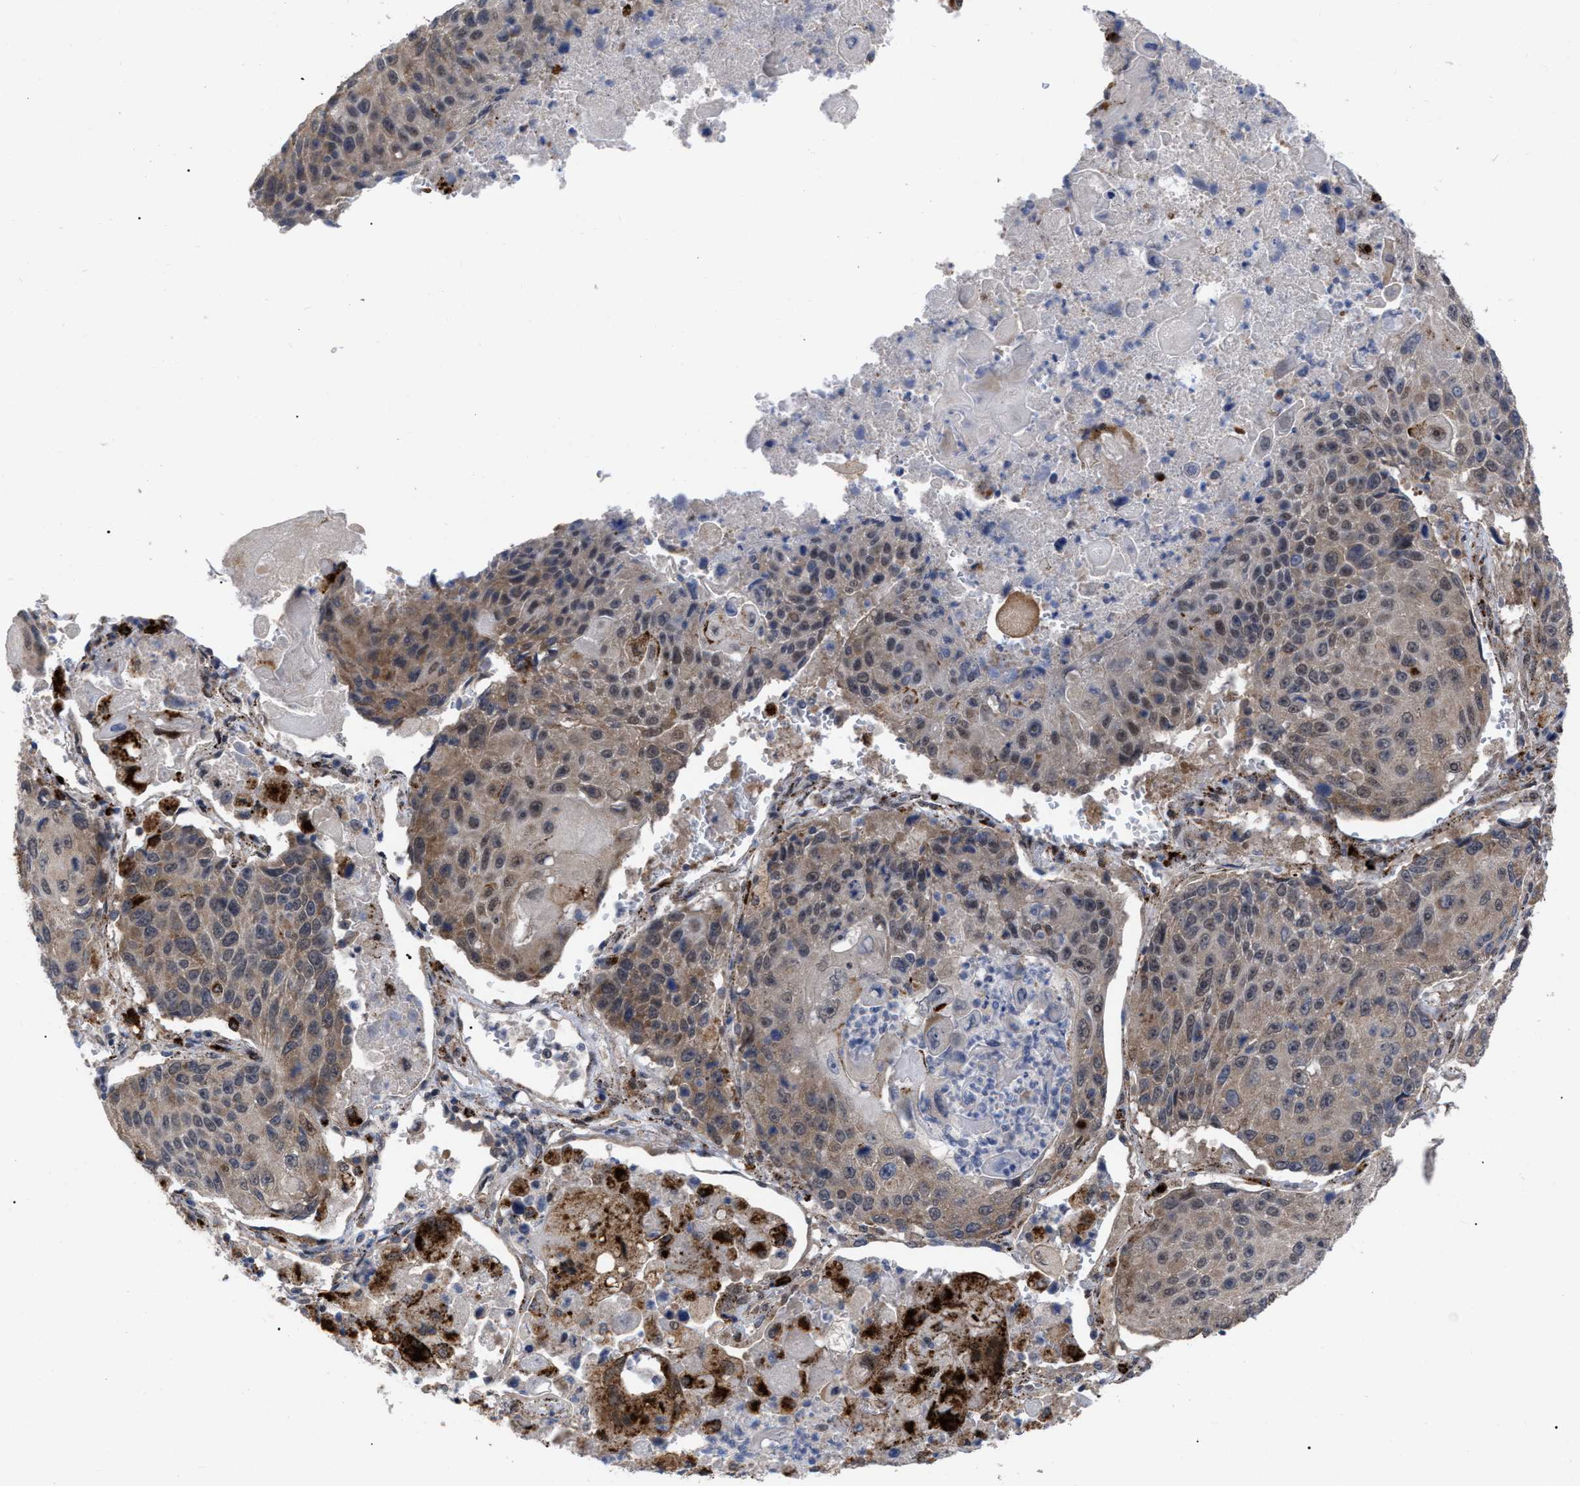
{"staining": {"intensity": "moderate", "quantity": "25%-75%", "location": "cytoplasmic/membranous,nuclear"}, "tissue": "lung cancer", "cell_type": "Tumor cells", "image_type": "cancer", "snomed": [{"axis": "morphology", "description": "Squamous cell carcinoma, NOS"}, {"axis": "topography", "description": "Lung"}], "caption": "Protein expression analysis of human lung squamous cell carcinoma reveals moderate cytoplasmic/membranous and nuclear expression in about 25%-75% of tumor cells.", "gene": "UPF1", "patient": {"sex": "male", "age": 61}}